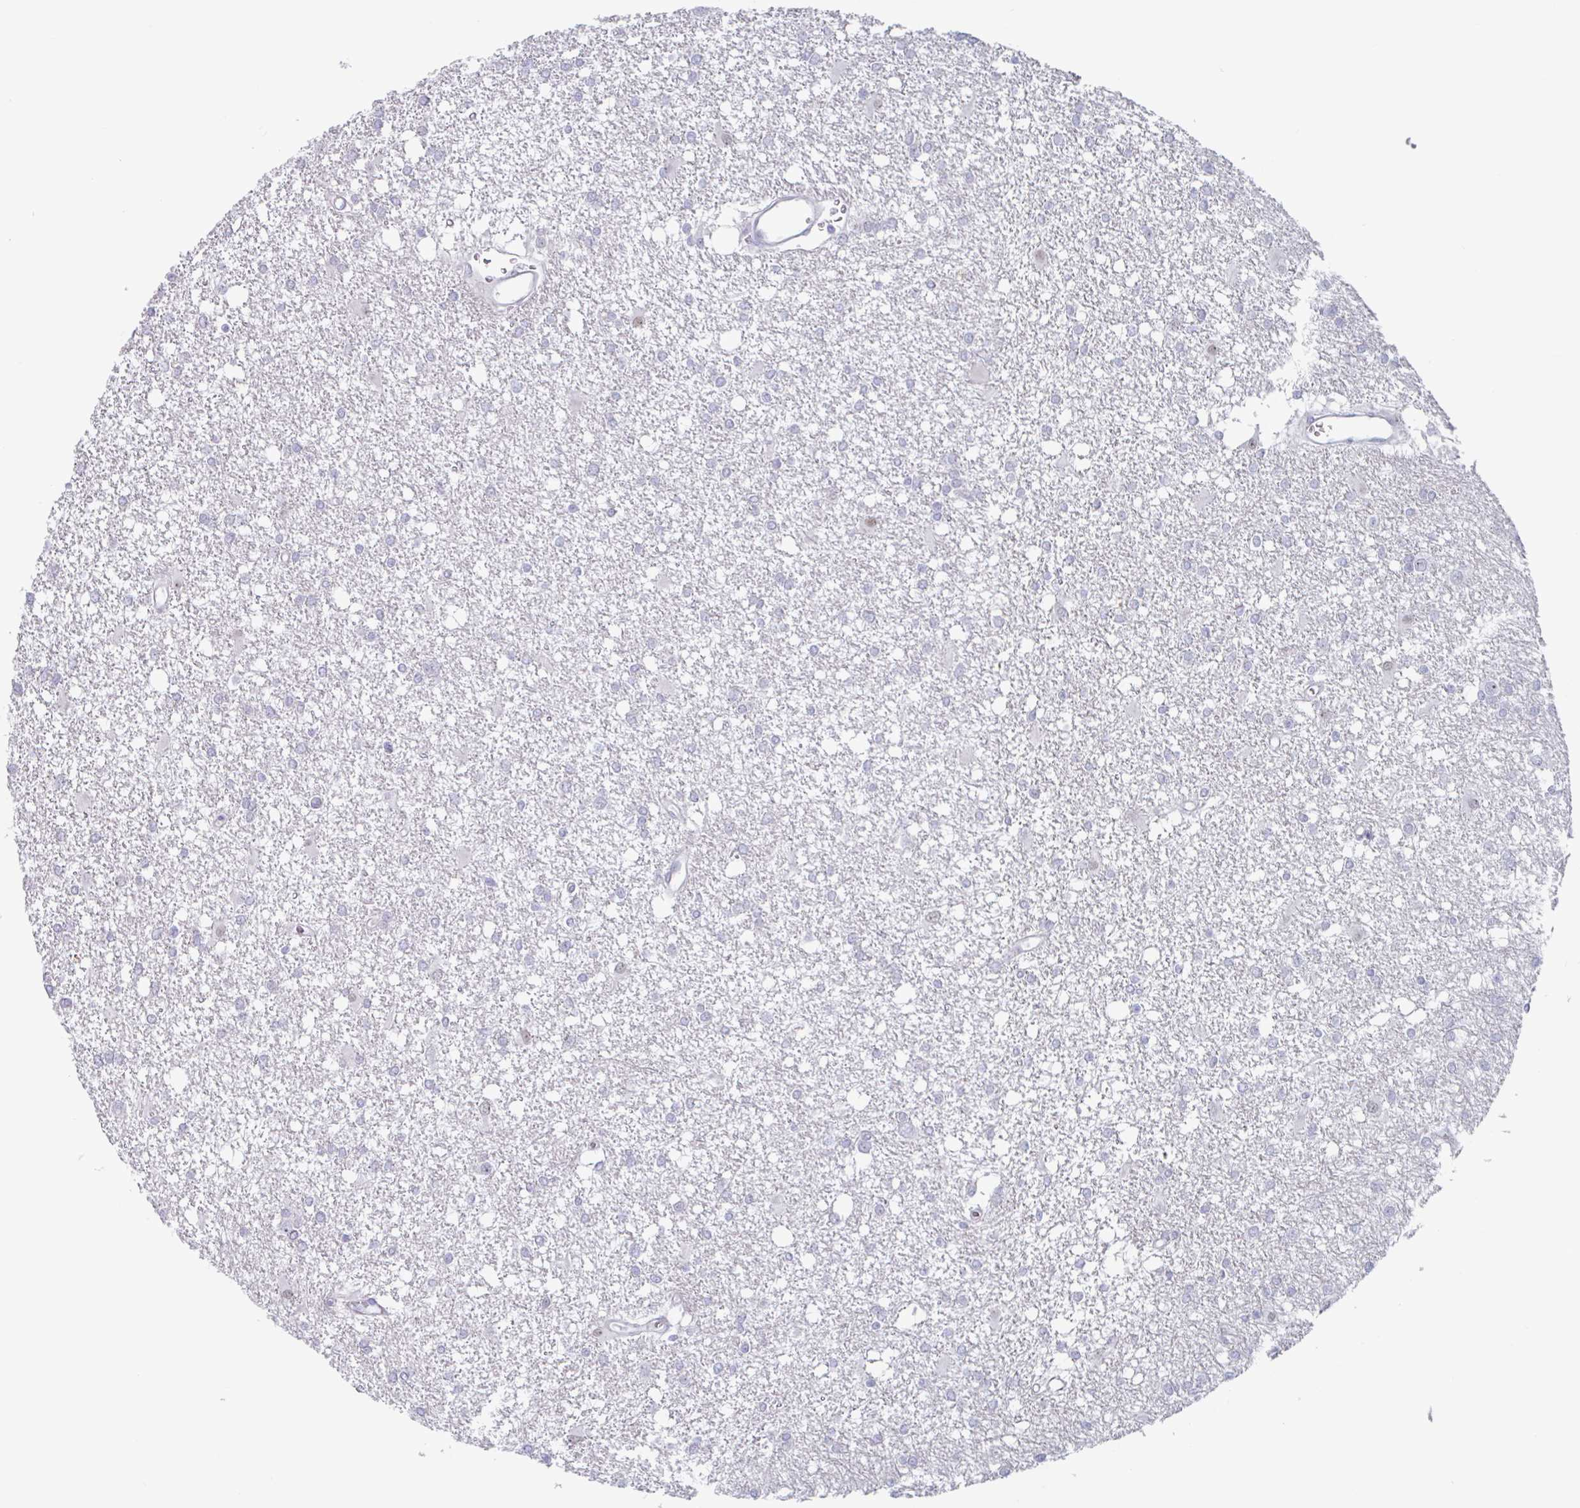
{"staining": {"intensity": "negative", "quantity": "none", "location": "none"}, "tissue": "glioma", "cell_type": "Tumor cells", "image_type": "cancer", "snomed": [{"axis": "morphology", "description": "Glioma, malignant, High grade"}, {"axis": "topography", "description": "Brain"}], "caption": "Tumor cells are negative for brown protein staining in glioma.", "gene": "DUXA", "patient": {"sex": "male", "age": 48}}